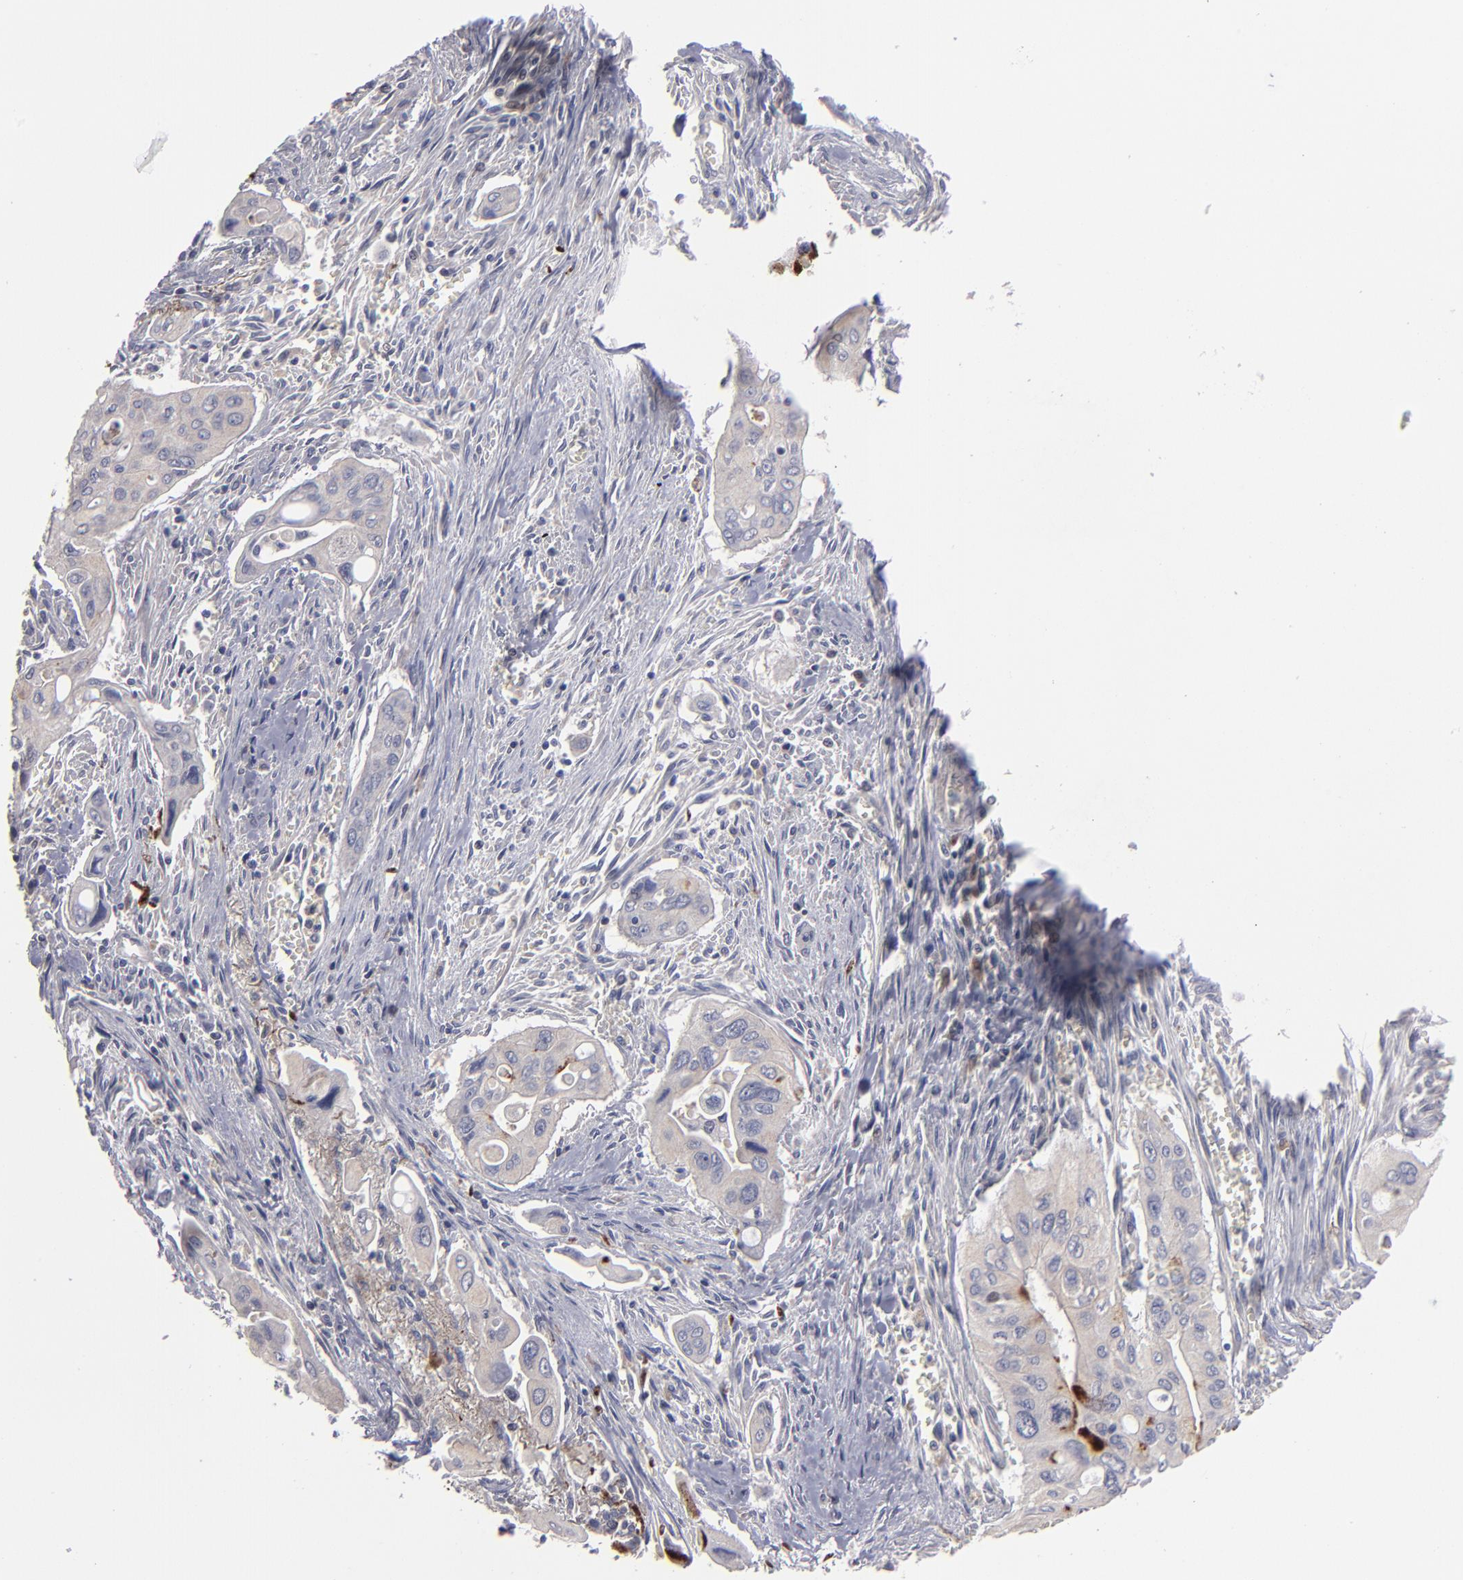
{"staining": {"intensity": "weak", "quantity": "<25%", "location": "cytoplasmic/membranous"}, "tissue": "pancreatic cancer", "cell_type": "Tumor cells", "image_type": "cancer", "snomed": [{"axis": "morphology", "description": "Adenocarcinoma, NOS"}, {"axis": "topography", "description": "Pancreas"}], "caption": "IHC histopathology image of neoplastic tissue: human pancreatic cancer (adenocarcinoma) stained with DAB displays no significant protein expression in tumor cells.", "gene": "GPM6B", "patient": {"sex": "male", "age": 77}}